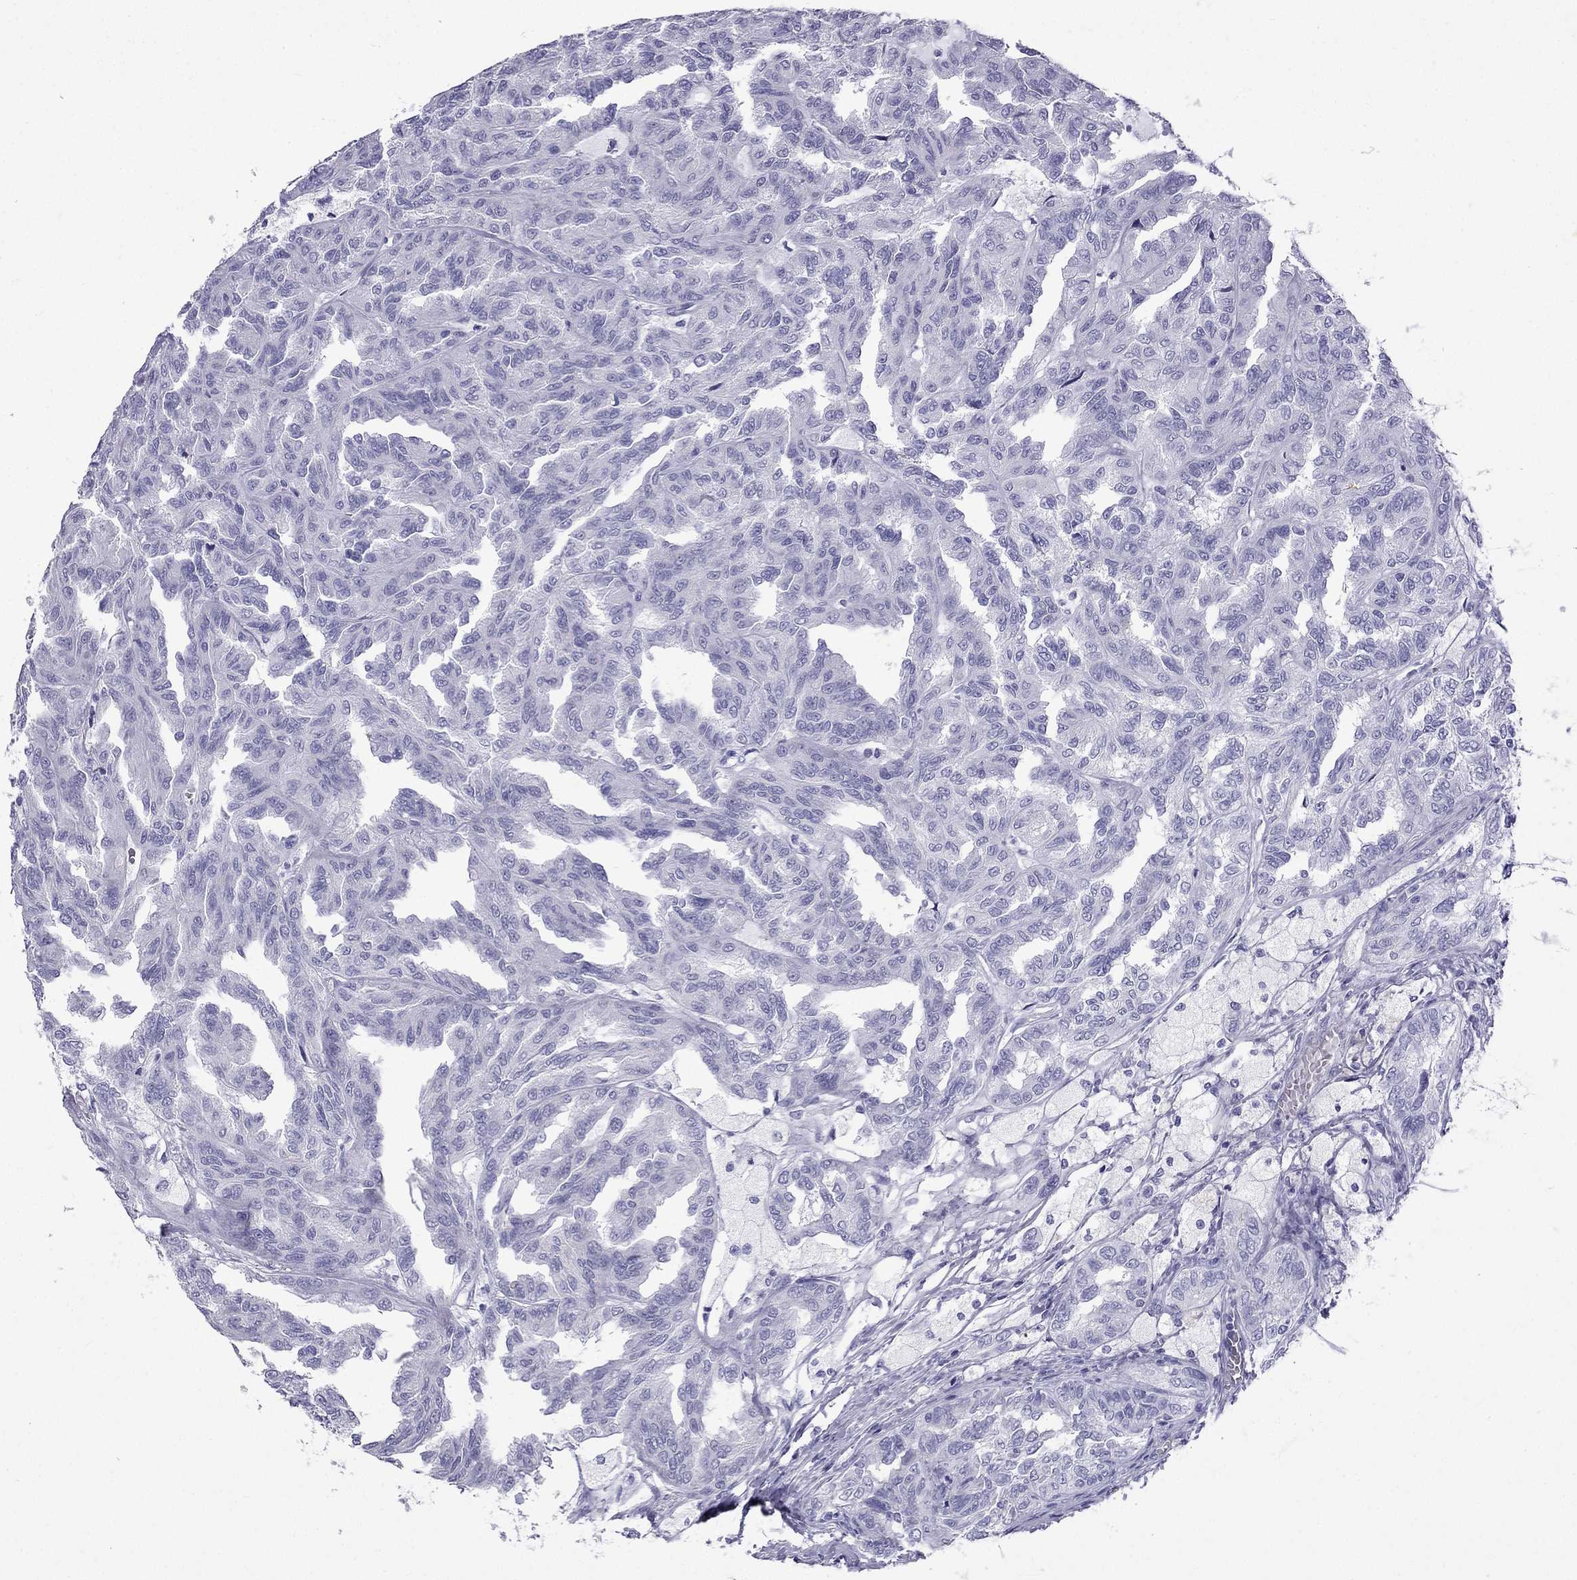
{"staining": {"intensity": "negative", "quantity": "none", "location": "none"}, "tissue": "renal cancer", "cell_type": "Tumor cells", "image_type": "cancer", "snomed": [{"axis": "morphology", "description": "Adenocarcinoma, NOS"}, {"axis": "topography", "description": "Kidney"}], "caption": "Tumor cells show no significant staining in adenocarcinoma (renal).", "gene": "GJA8", "patient": {"sex": "male", "age": 79}}